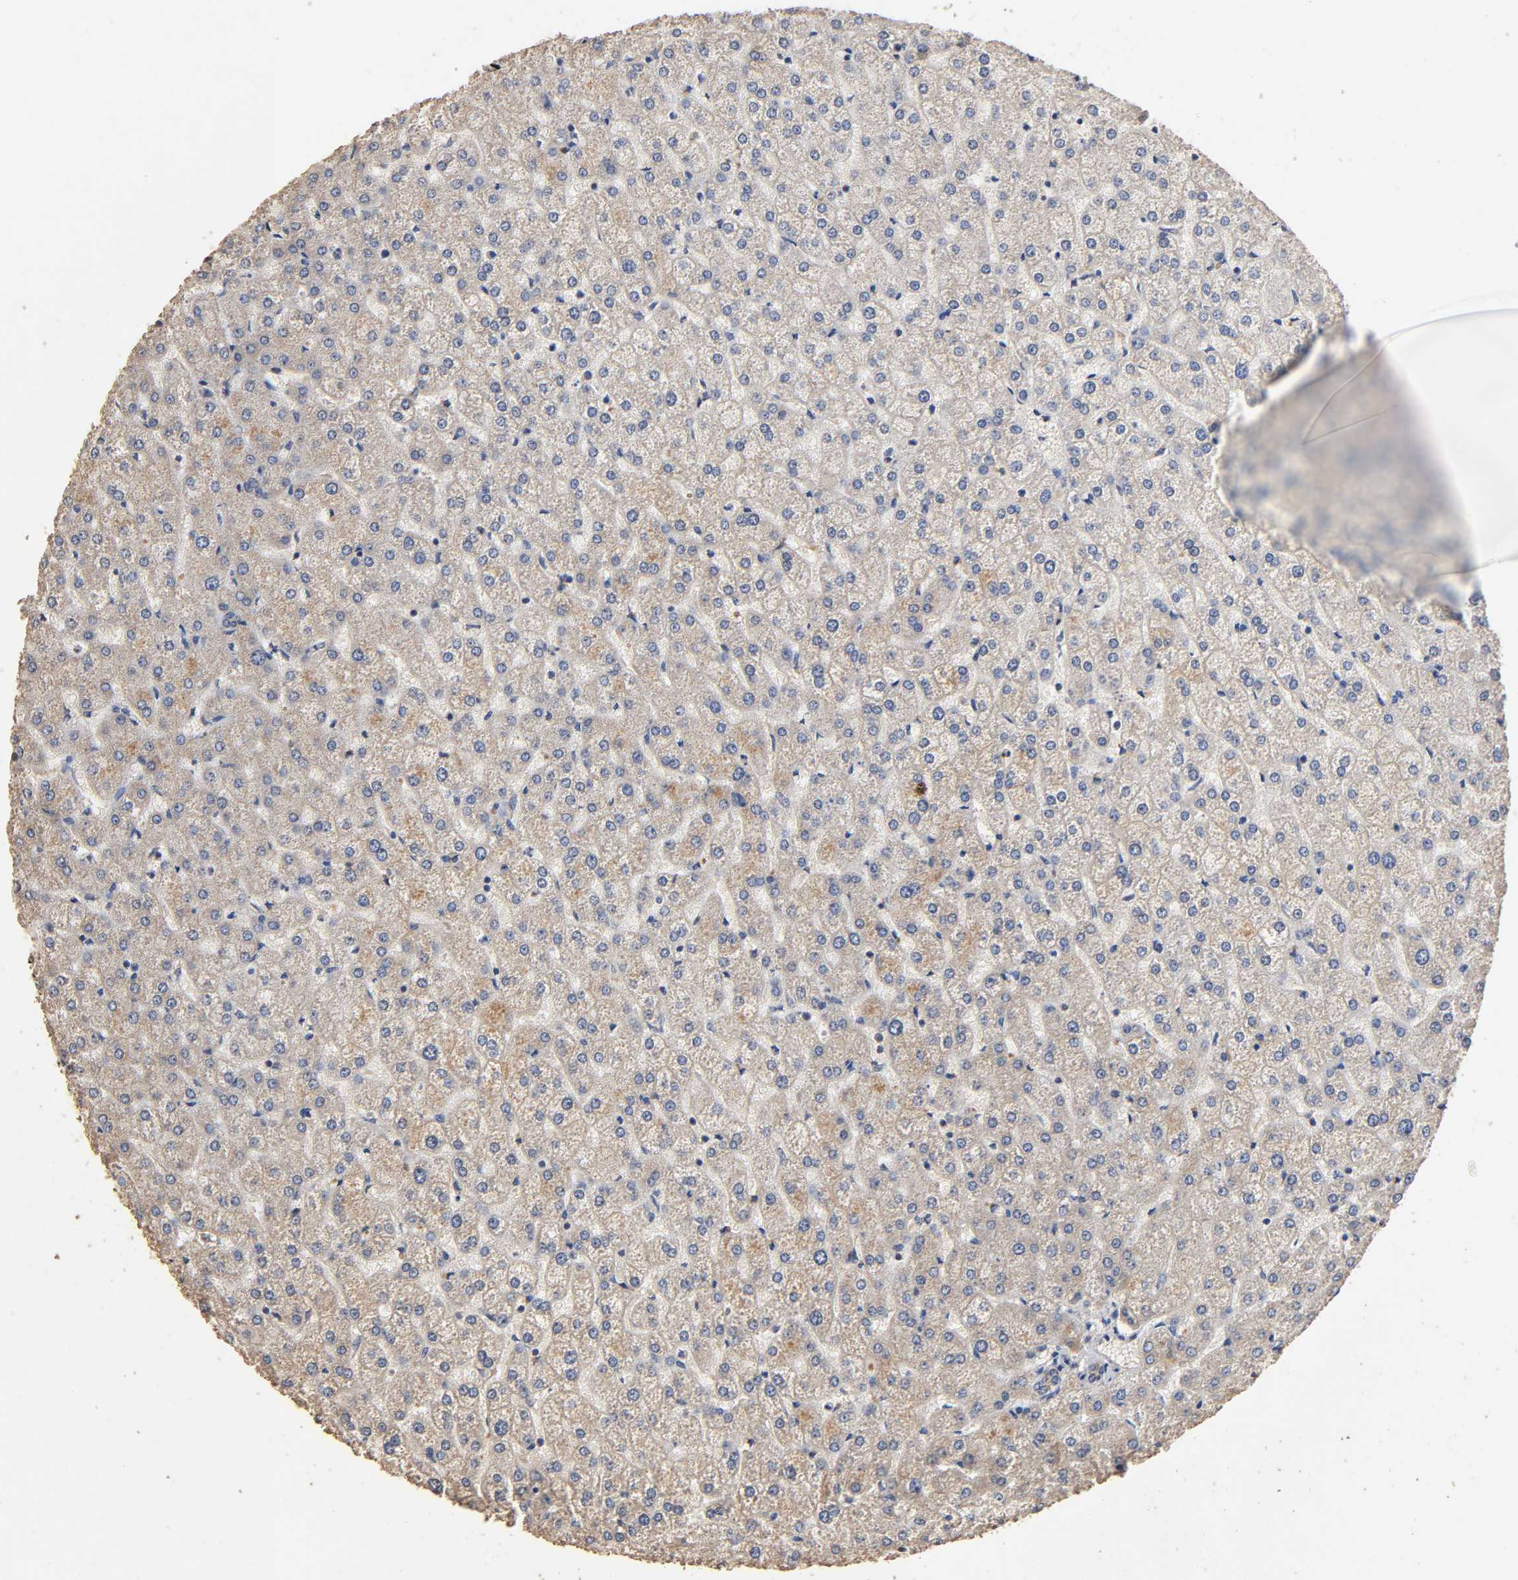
{"staining": {"intensity": "weak", "quantity": ">75%", "location": "cytoplasmic/membranous"}, "tissue": "liver", "cell_type": "Cholangiocytes", "image_type": "normal", "snomed": [{"axis": "morphology", "description": "Normal tissue, NOS"}, {"axis": "topography", "description": "Liver"}], "caption": "Immunohistochemistry (IHC) micrograph of unremarkable liver stained for a protein (brown), which demonstrates low levels of weak cytoplasmic/membranous positivity in about >75% of cholangiocytes.", "gene": "ARHGEF7", "patient": {"sex": "female", "age": 32}}